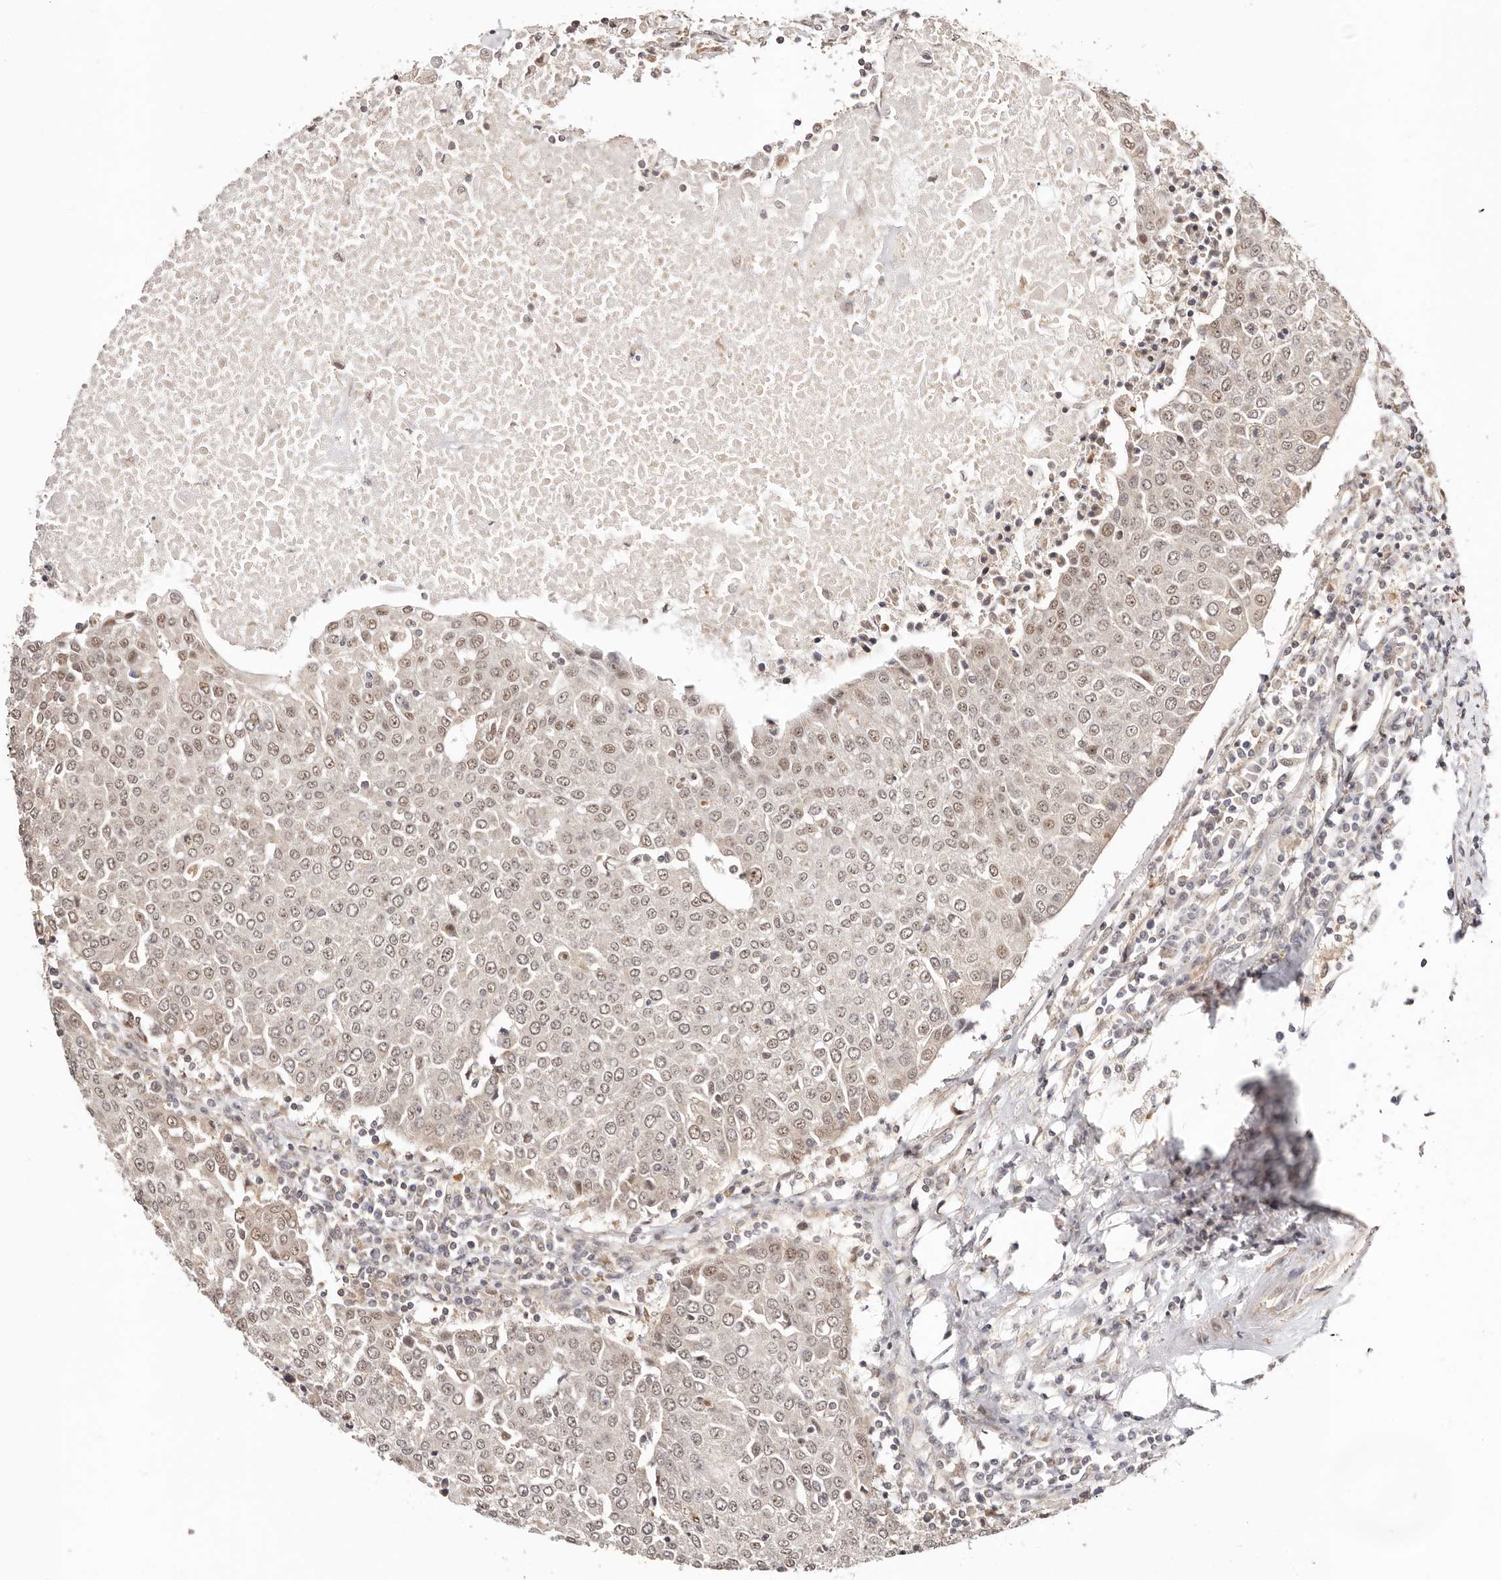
{"staining": {"intensity": "weak", "quantity": ">75%", "location": "nuclear"}, "tissue": "urothelial cancer", "cell_type": "Tumor cells", "image_type": "cancer", "snomed": [{"axis": "morphology", "description": "Urothelial carcinoma, High grade"}, {"axis": "topography", "description": "Urinary bladder"}], "caption": "This histopathology image shows immunohistochemistry (IHC) staining of urothelial cancer, with low weak nuclear staining in about >75% of tumor cells.", "gene": "CTNNBL1", "patient": {"sex": "female", "age": 85}}